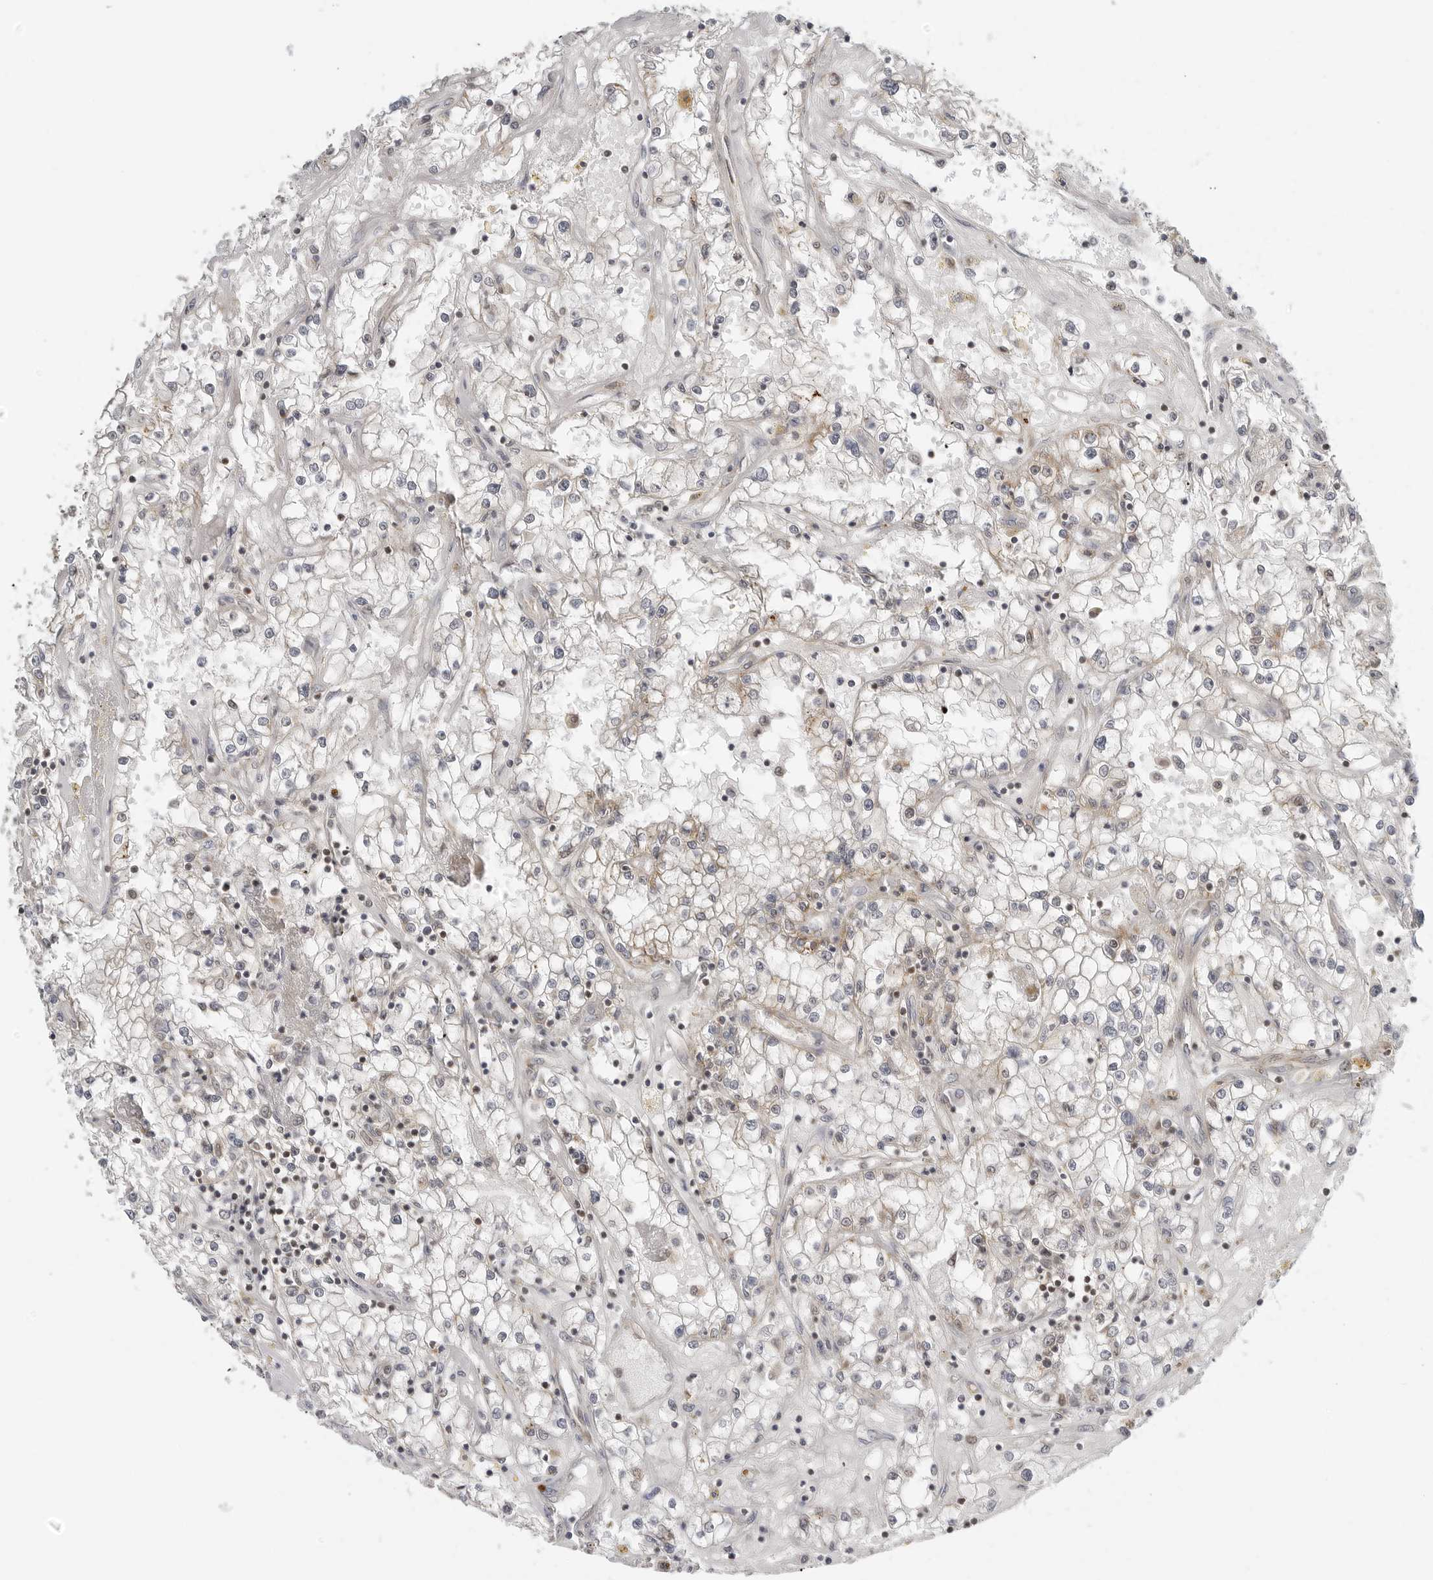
{"staining": {"intensity": "weak", "quantity": "<25%", "location": "cytoplasmic/membranous"}, "tissue": "renal cancer", "cell_type": "Tumor cells", "image_type": "cancer", "snomed": [{"axis": "morphology", "description": "Adenocarcinoma, NOS"}, {"axis": "topography", "description": "Kidney"}], "caption": "An immunohistochemistry (IHC) micrograph of renal cancer is shown. There is no staining in tumor cells of renal cancer. Nuclei are stained in blue.", "gene": "PEX2", "patient": {"sex": "male", "age": 56}}